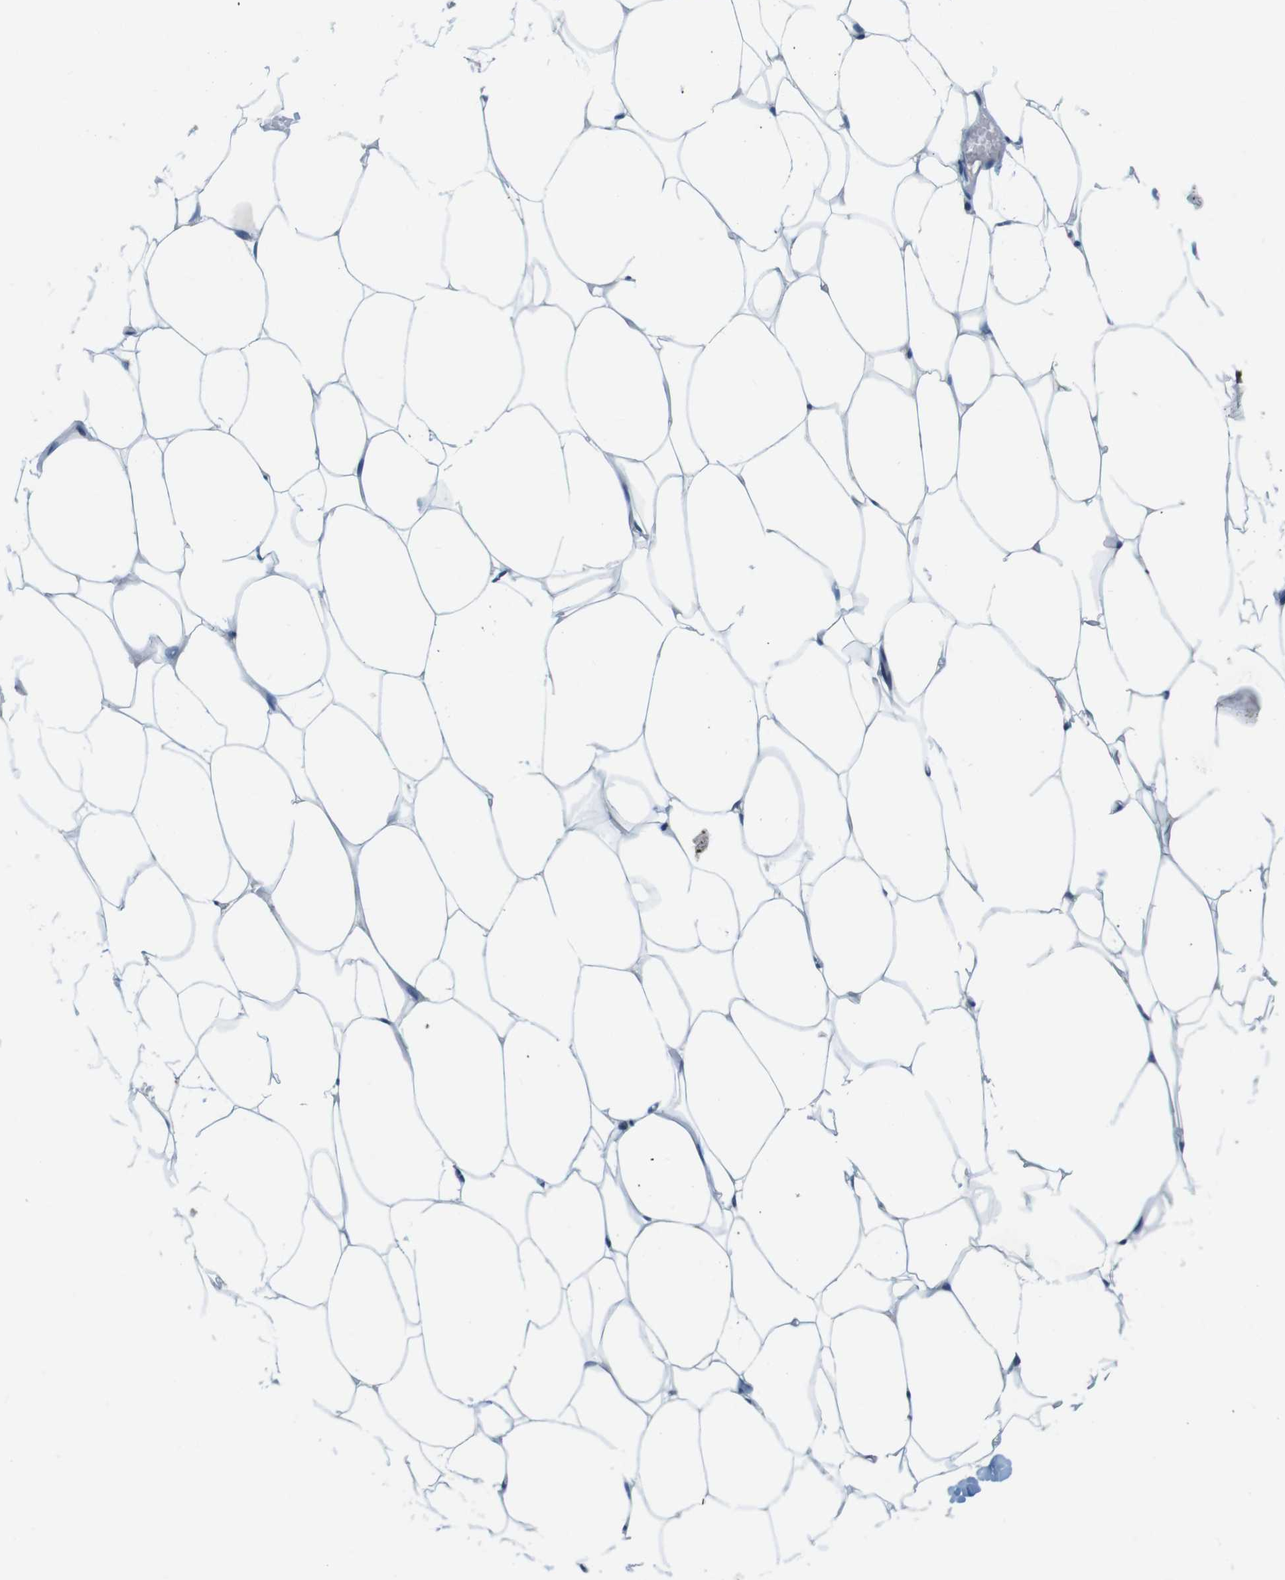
{"staining": {"intensity": "negative", "quantity": "none", "location": "none"}, "tissue": "adipose tissue", "cell_type": "Adipocytes", "image_type": "normal", "snomed": [{"axis": "morphology", "description": "Normal tissue, NOS"}, {"axis": "topography", "description": "Breast"}, {"axis": "topography", "description": "Adipose tissue"}], "caption": "IHC micrograph of unremarkable adipose tissue stained for a protein (brown), which reveals no positivity in adipocytes.", "gene": "DENND4C", "patient": {"sex": "female", "age": 25}}